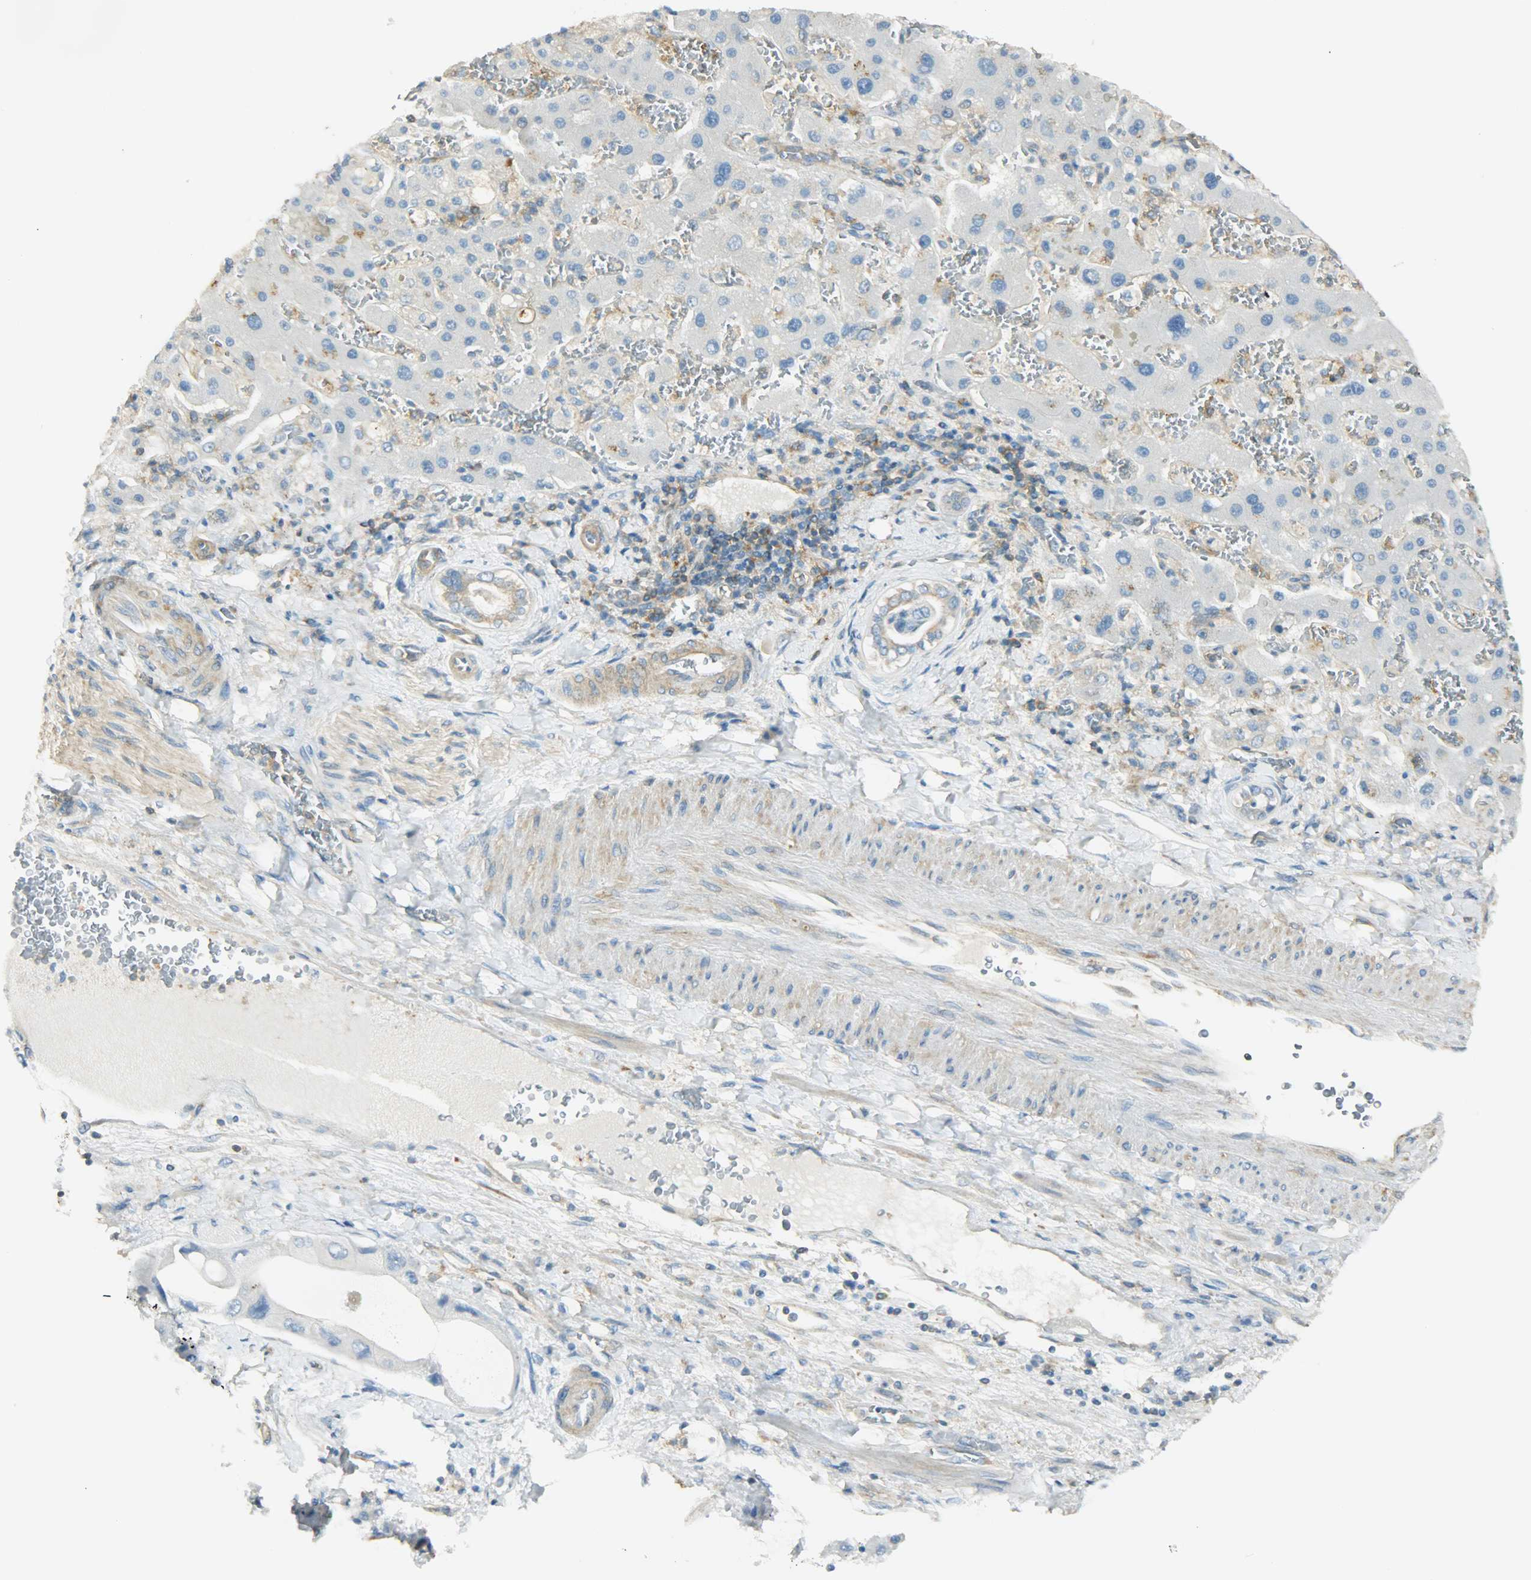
{"staining": {"intensity": "negative", "quantity": "none", "location": "none"}, "tissue": "liver cancer", "cell_type": "Tumor cells", "image_type": "cancer", "snomed": [{"axis": "morphology", "description": "Cholangiocarcinoma"}, {"axis": "topography", "description": "Liver"}], "caption": "IHC image of neoplastic tissue: liver cancer stained with DAB (3,3'-diaminobenzidine) shows no significant protein positivity in tumor cells.", "gene": "TSC22D2", "patient": {"sex": "male", "age": 50}}